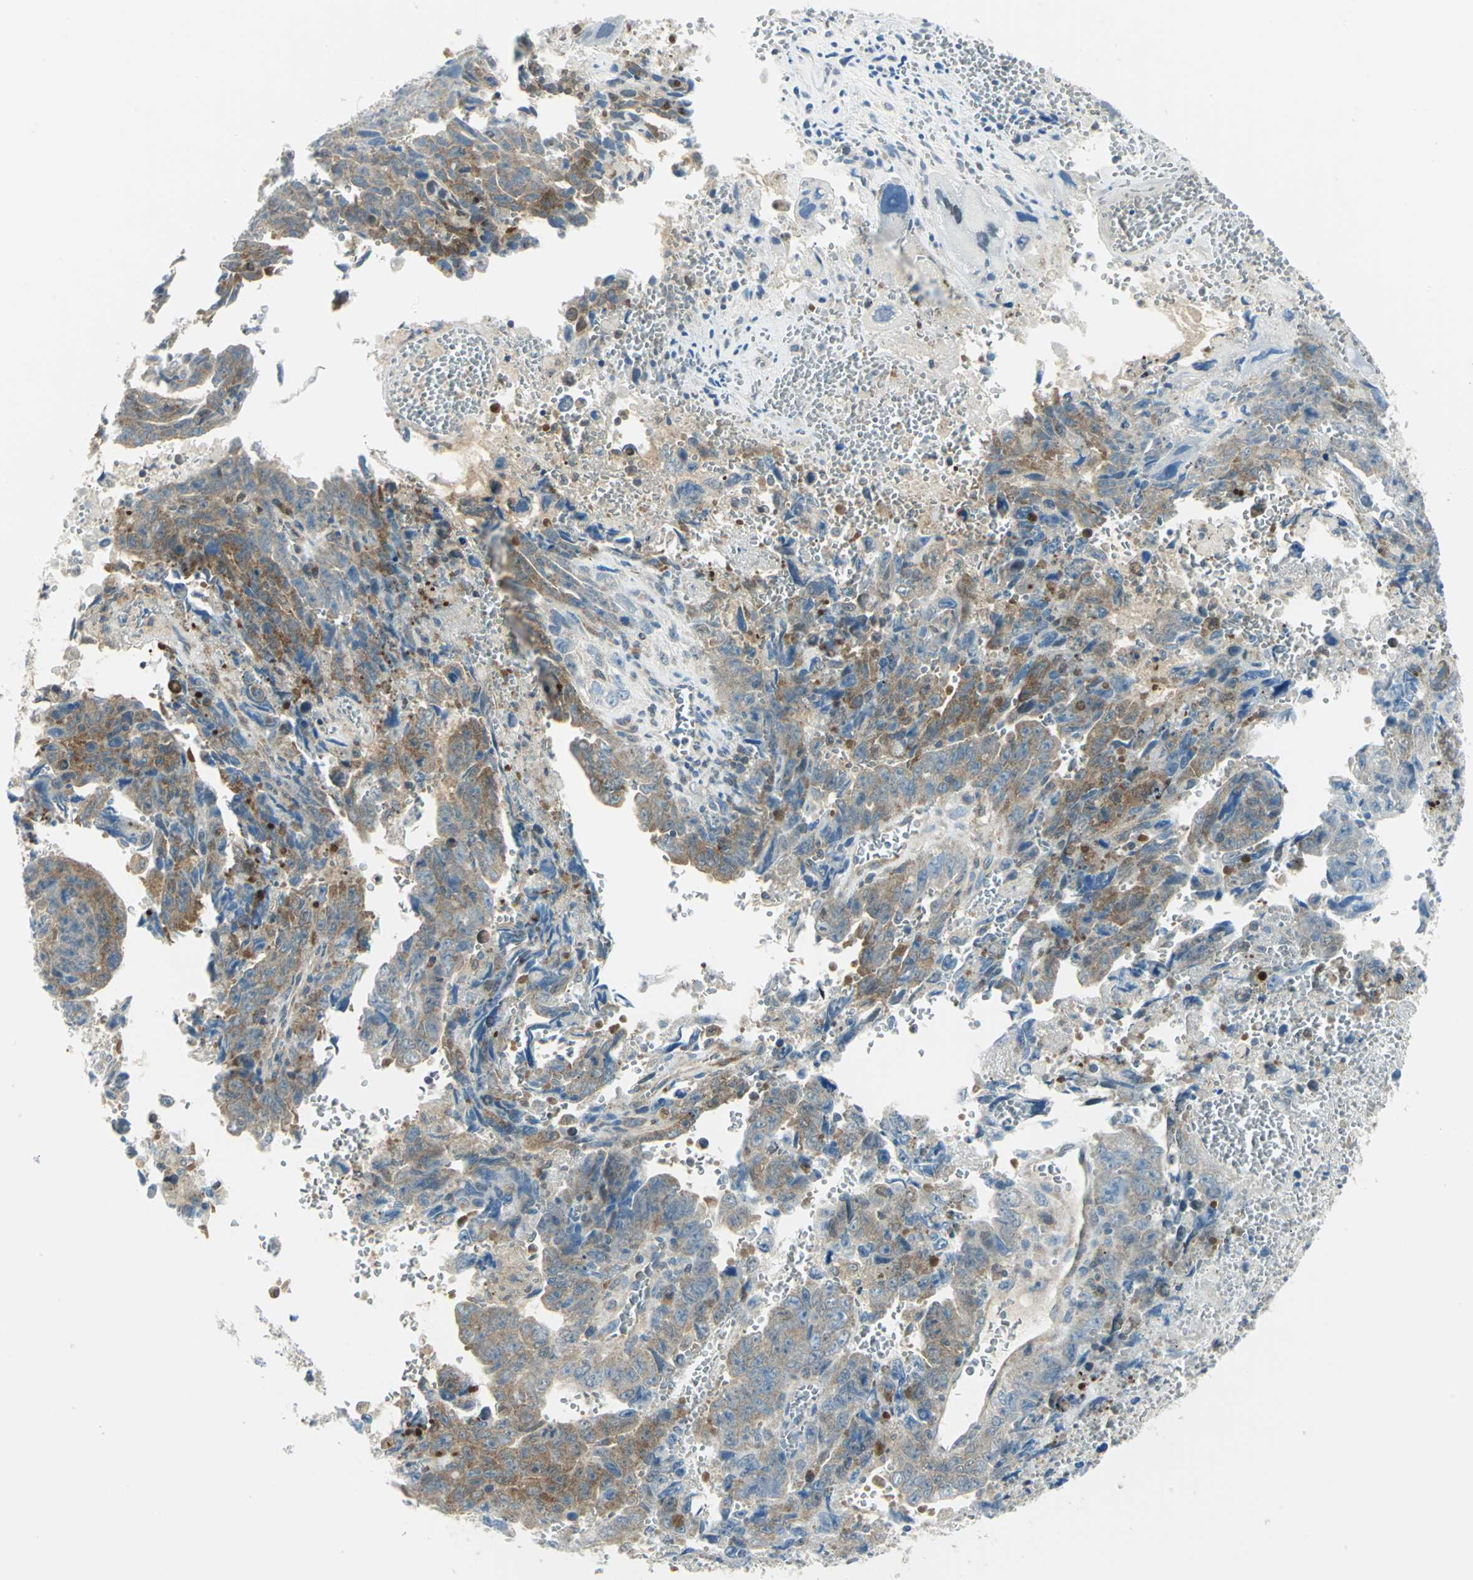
{"staining": {"intensity": "strong", "quantity": "<25%", "location": "cytoplasmic/membranous"}, "tissue": "testis cancer", "cell_type": "Tumor cells", "image_type": "cancer", "snomed": [{"axis": "morphology", "description": "Carcinoma, Embryonal, NOS"}, {"axis": "topography", "description": "Testis"}], "caption": "The immunohistochemical stain labels strong cytoplasmic/membranous expression in tumor cells of testis embryonal carcinoma tissue.", "gene": "ALDOA", "patient": {"sex": "male", "age": 28}}